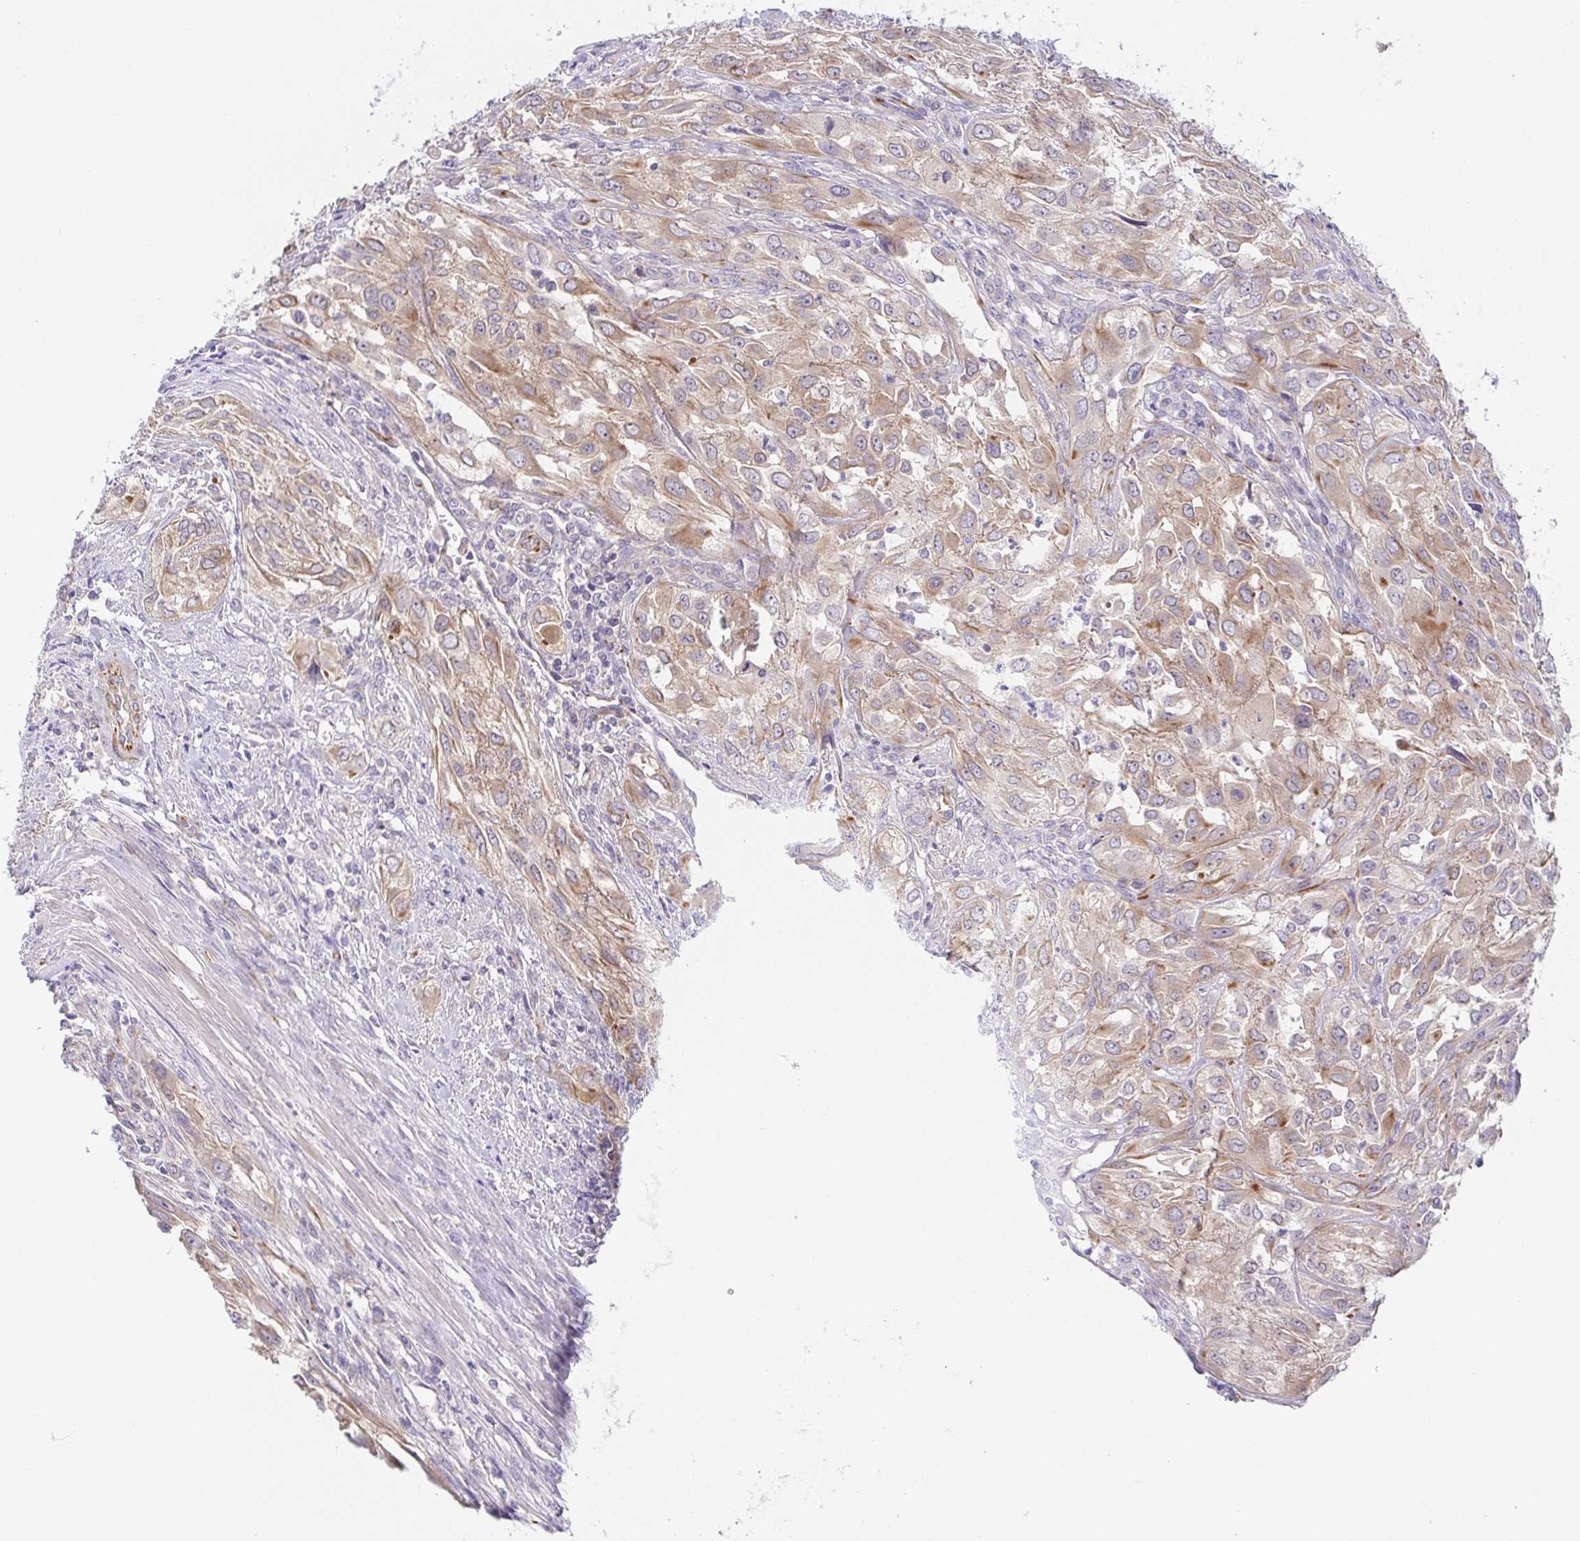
{"staining": {"intensity": "weak", "quantity": "25%-75%", "location": "cytoplasmic/membranous"}, "tissue": "urothelial cancer", "cell_type": "Tumor cells", "image_type": "cancer", "snomed": [{"axis": "morphology", "description": "Urothelial carcinoma, High grade"}, {"axis": "topography", "description": "Urinary bladder"}], "caption": "Urothelial carcinoma (high-grade) tissue reveals weak cytoplasmic/membranous expression in approximately 25%-75% of tumor cells Ihc stains the protein of interest in brown and the nuclei are stained blue.", "gene": "COL17A1", "patient": {"sex": "male", "age": 67}}